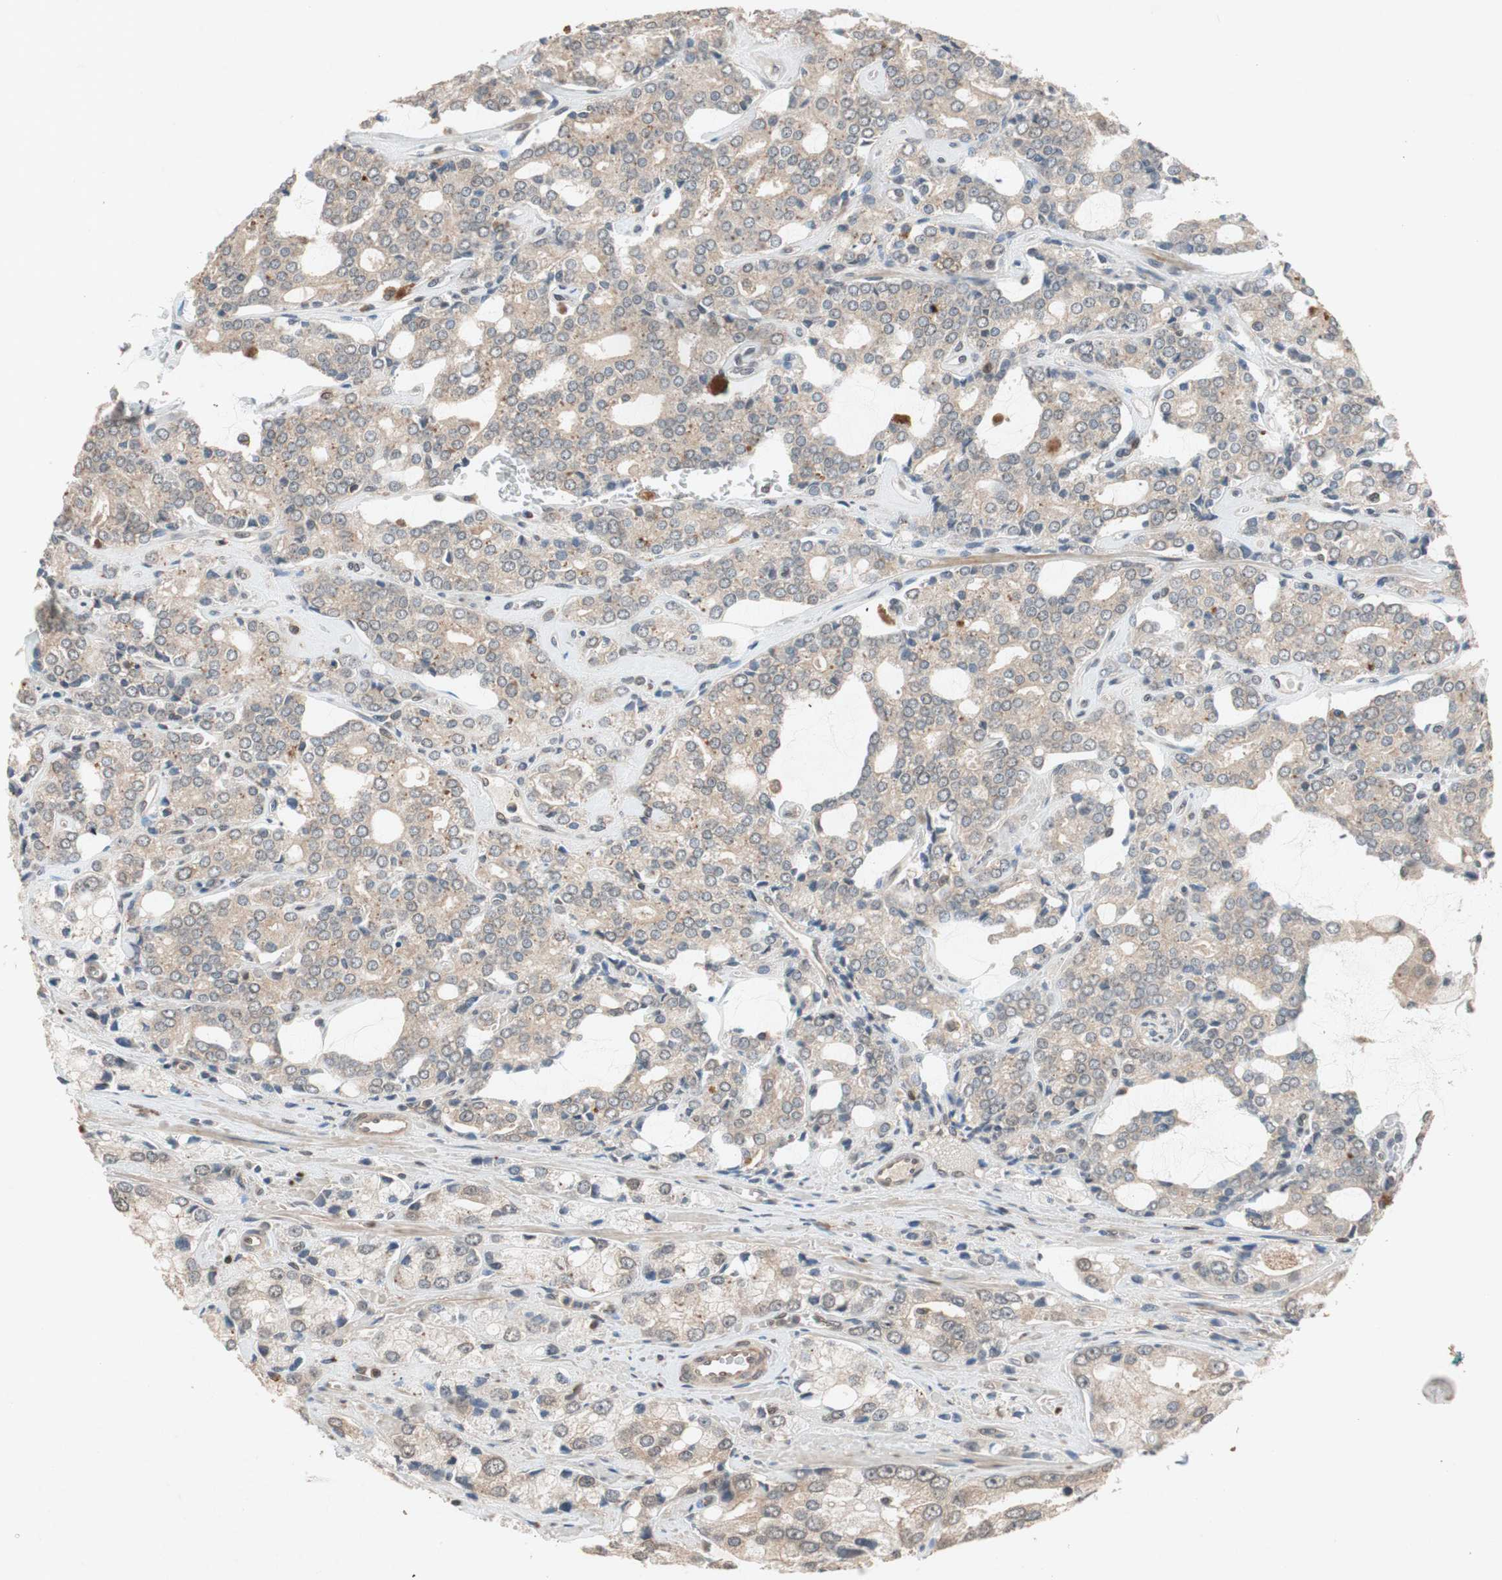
{"staining": {"intensity": "weak", "quantity": ">75%", "location": "cytoplasmic/membranous"}, "tissue": "prostate cancer", "cell_type": "Tumor cells", "image_type": "cancer", "snomed": [{"axis": "morphology", "description": "Adenocarcinoma, High grade"}, {"axis": "topography", "description": "Prostate"}], "caption": "This is a histology image of IHC staining of prostate adenocarcinoma (high-grade), which shows weak positivity in the cytoplasmic/membranous of tumor cells.", "gene": "GART", "patient": {"sex": "male", "age": 67}}